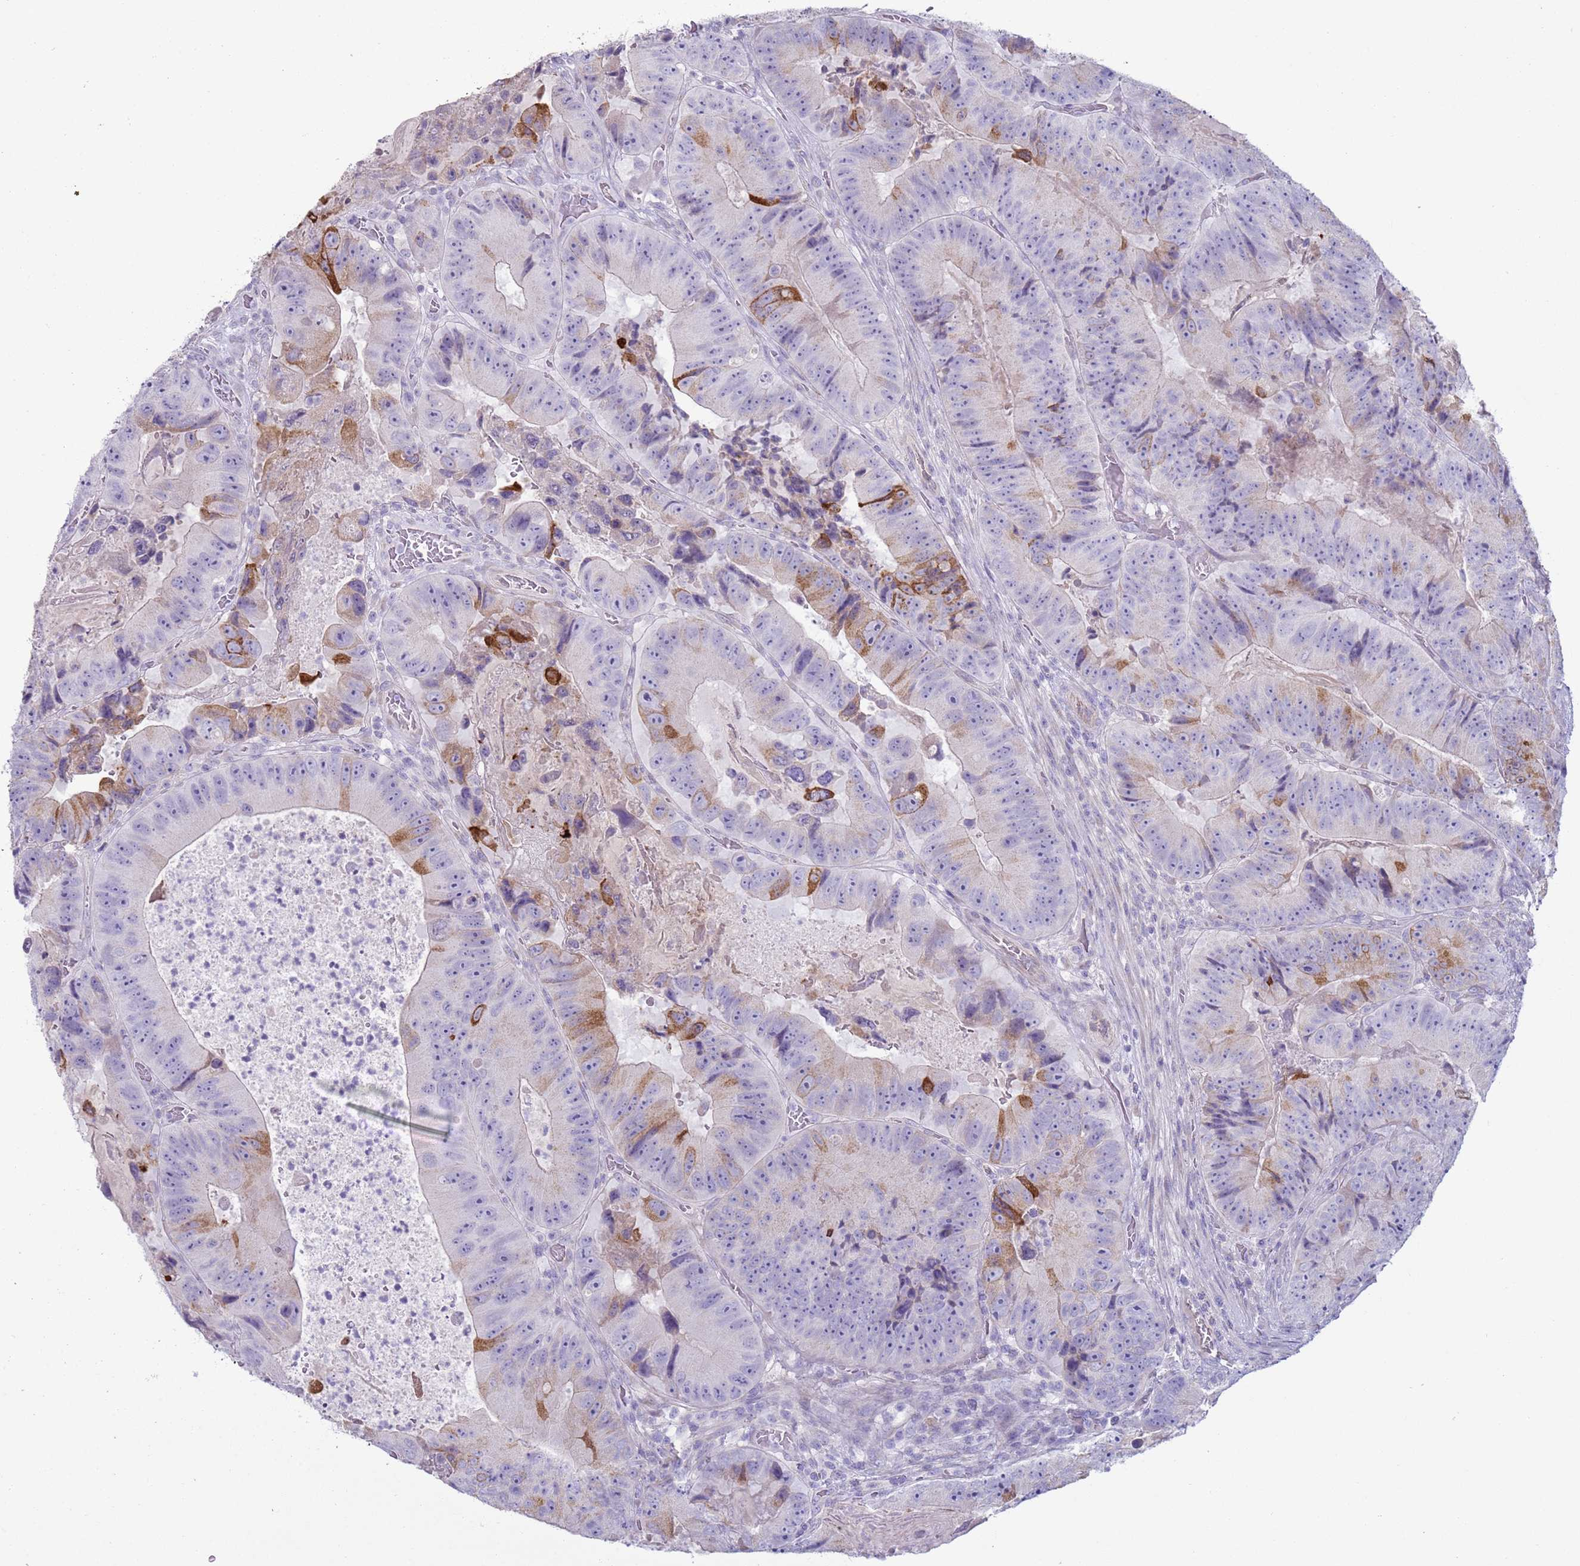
{"staining": {"intensity": "strong", "quantity": "<25%", "location": "cytoplasmic/membranous"}, "tissue": "colorectal cancer", "cell_type": "Tumor cells", "image_type": "cancer", "snomed": [{"axis": "morphology", "description": "Adenocarcinoma, NOS"}, {"axis": "topography", "description": "Colon"}], "caption": "This is an image of immunohistochemistry staining of colorectal cancer, which shows strong staining in the cytoplasmic/membranous of tumor cells.", "gene": "NPAP1", "patient": {"sex": "female", "age": 86}}